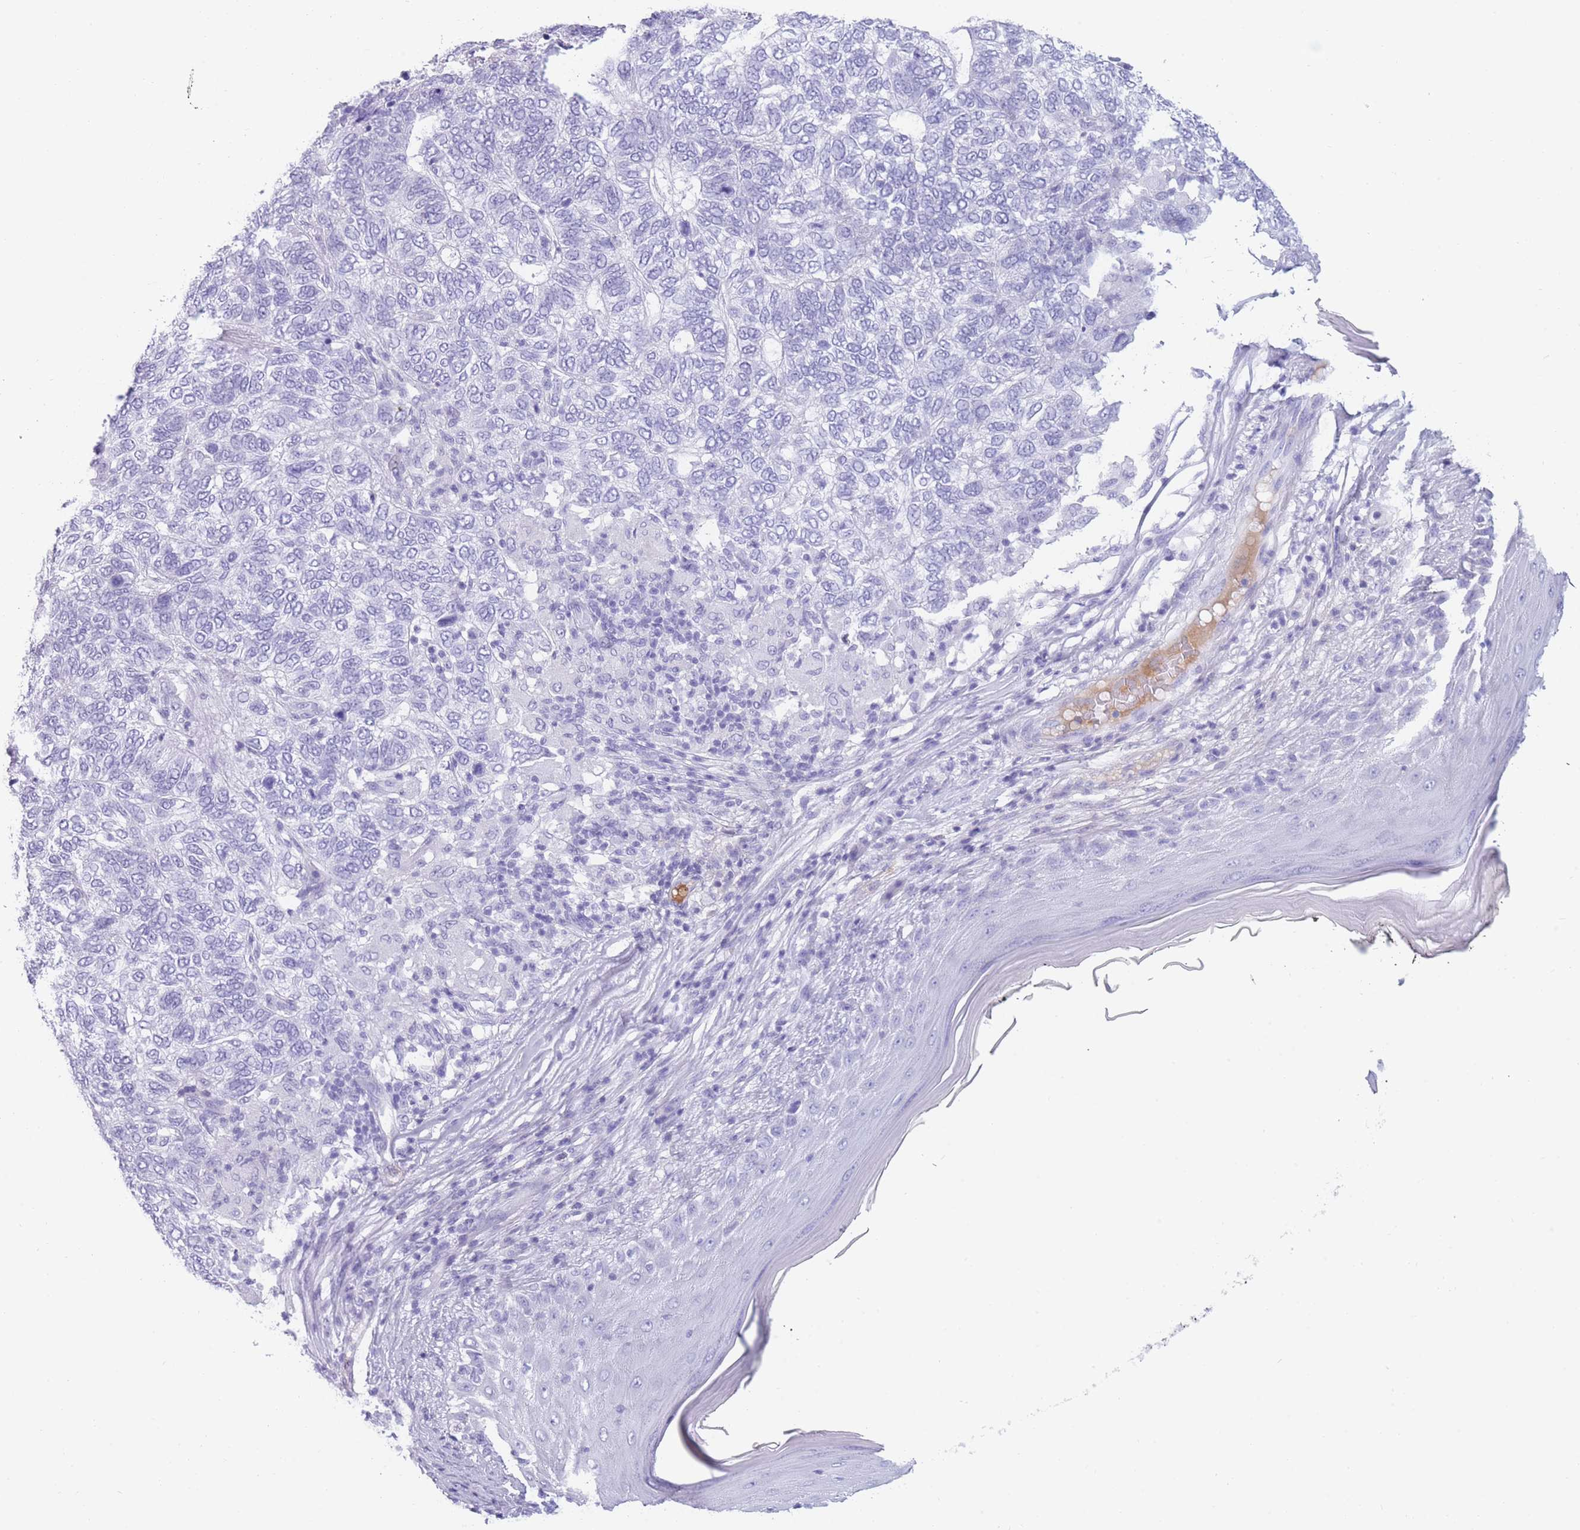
{"staining": {"intensity": "negative", "quantity": "none", "location": "none"}, "tissue": "skin cancer", "cell_type": "Tumor cells", "image_type": "cancer", "snomed": [{"axis": "morphology", "description": "Basal cell carcinoma"}, {"axis": "topography", "description": "Skin"}], "caption": "Tumor cells are negative for protein expression in human basal cell carcinoma (skin).", "gene": "TNFSF11", "patient": {"sex": "female", "age": 65}}